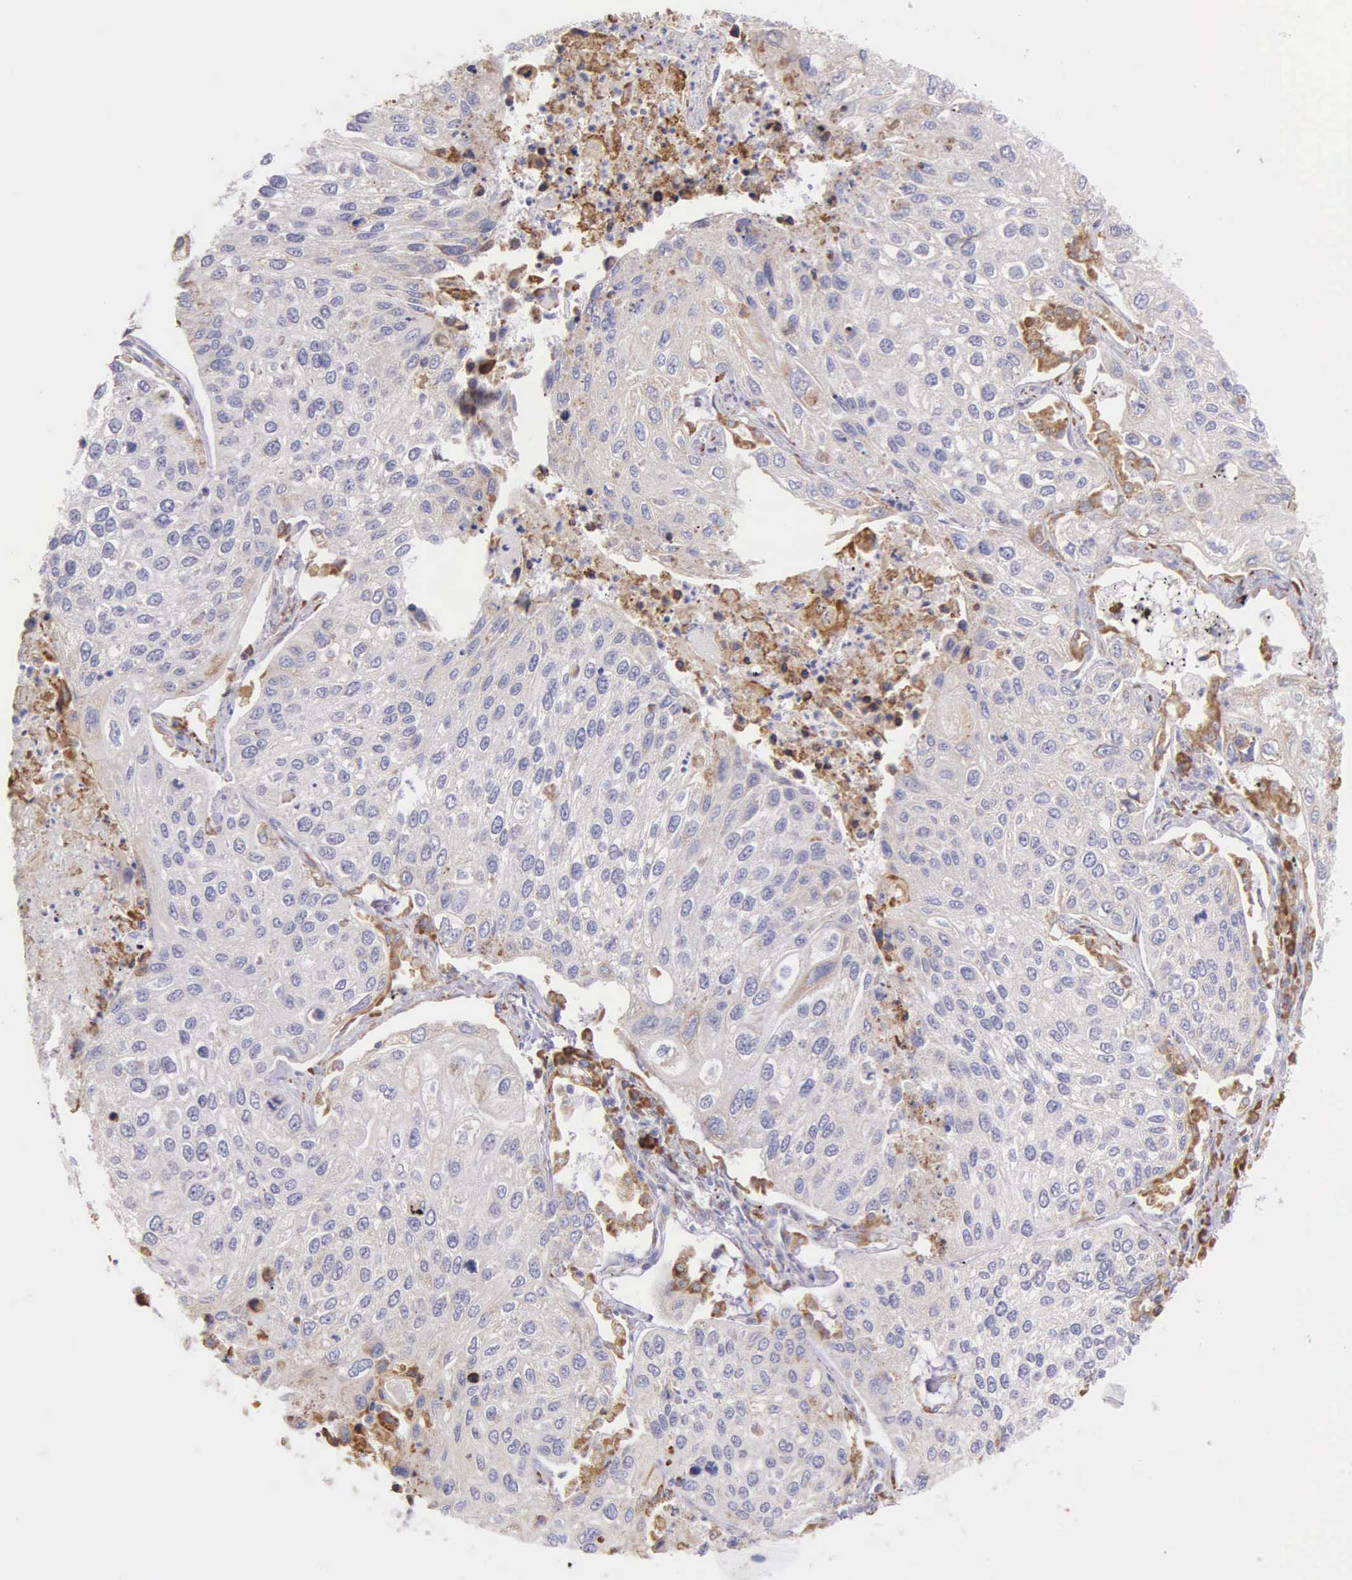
{"staining": {"intensity": "negative", "quantity": "none", "location": "none"}, "tissue": "lung cancer", "cell_type": "Tumor cells", "image_type": "cancer", "snomed": [{"axis": "morphology", "description": "Squamous cell carcinoma, NOS"}, {"axis": "topography", "description": "Lung"}], "caption": "The image displays no significant expression in tumor cells of lung cancer (squamous cell carcinoma).", "gene": "CKAP4", "patient": {"sex": "male", "age": 75}}